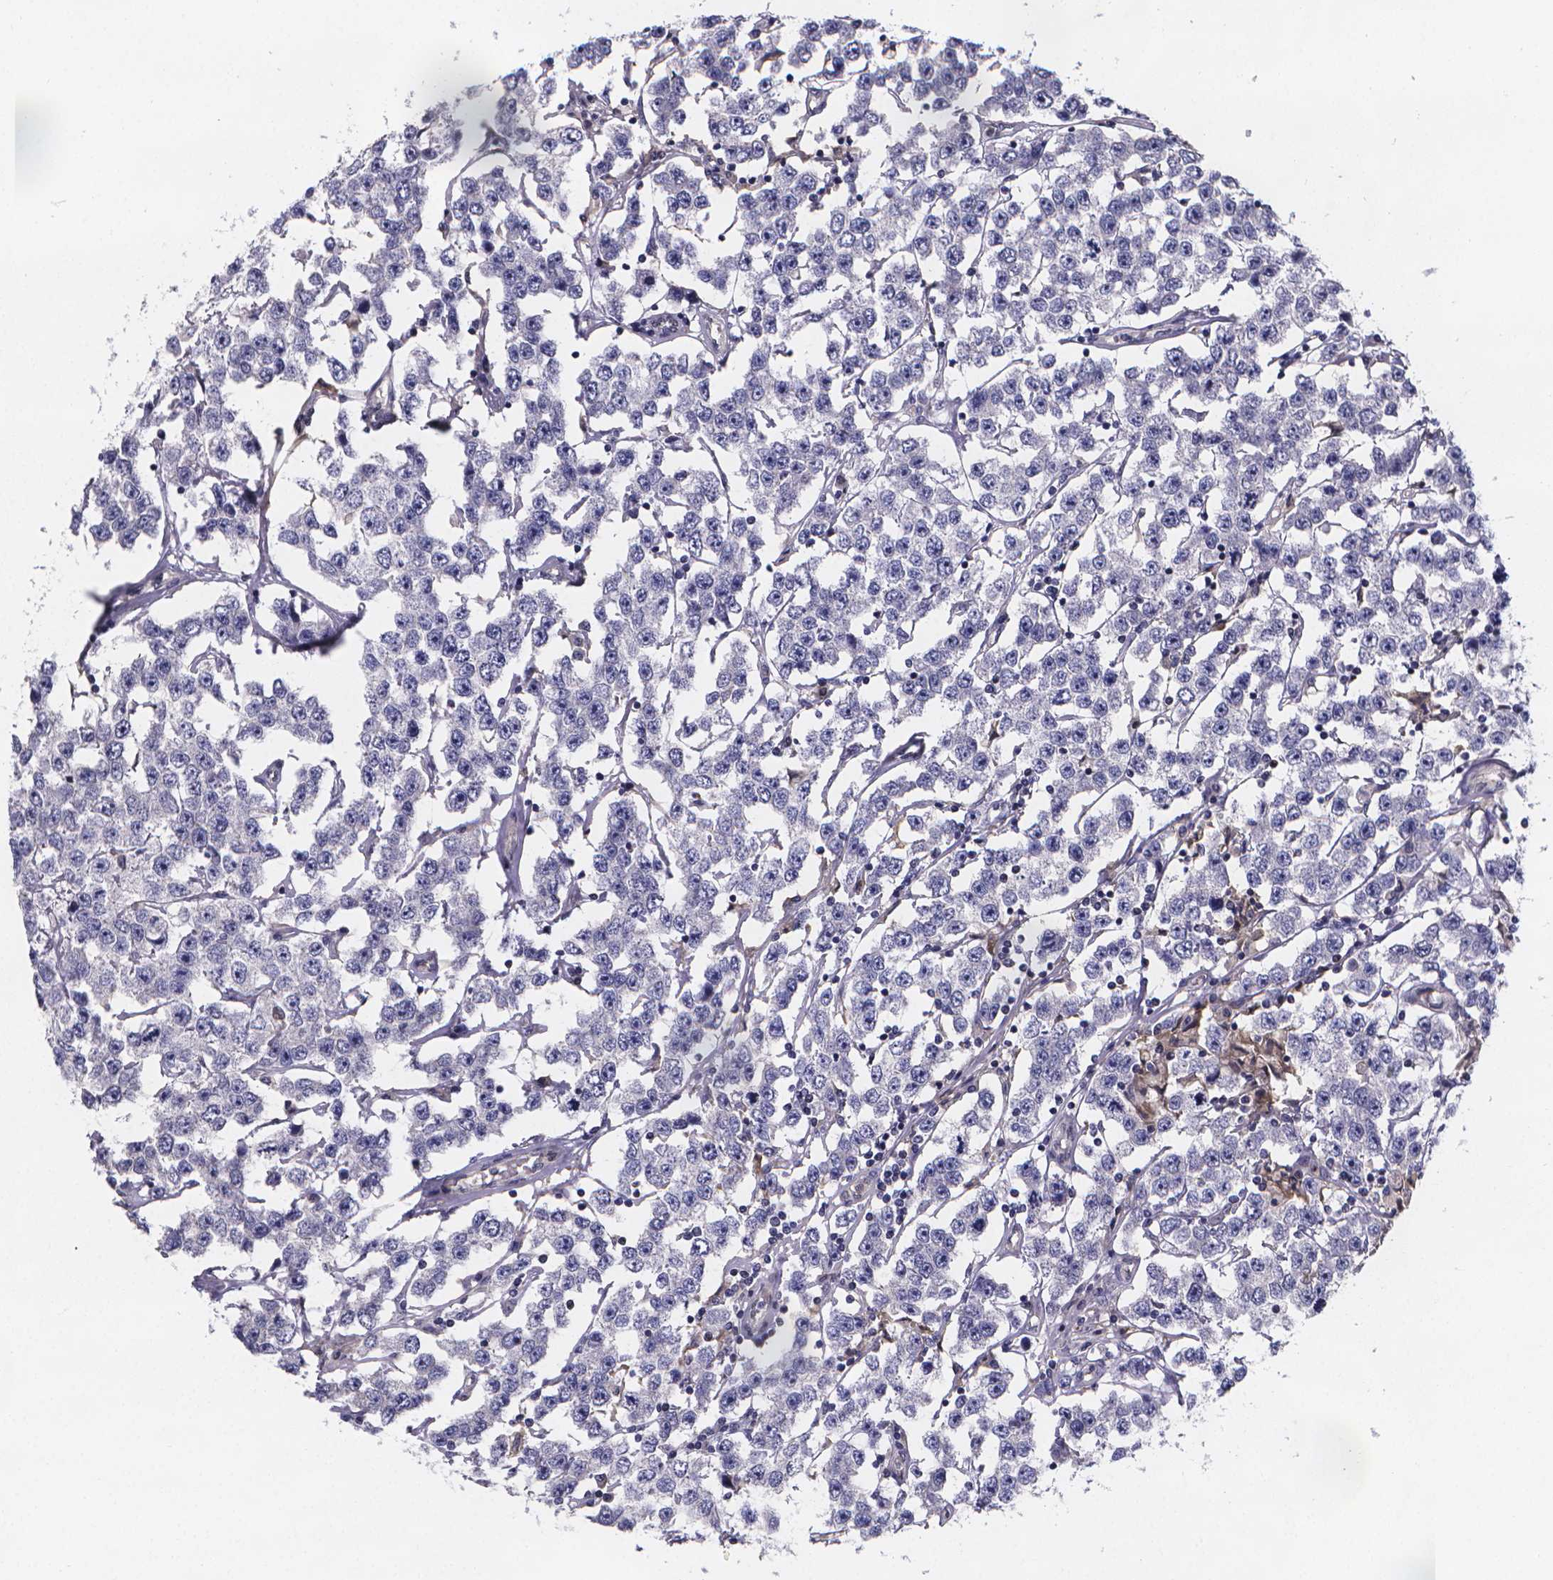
{"staining": {"intensity": "negative", "quantity": "none", "location": "none"}, "tissue": "testis cancer", "cell_type": "Tumor cells", "image_type": "cancer", "snomed": [{"axis": "morphology", "description": "Seminoma, NOS"}, {"axis": "topography", "description": "Testis"}], "caption": "High power microscopy micrograph of an immunohistochemistry (IHC) image of testis cancer, revealing no significant staining in tumor cells.", "gene": "PAH", "patient": {"sex": "male", "age": 52}}